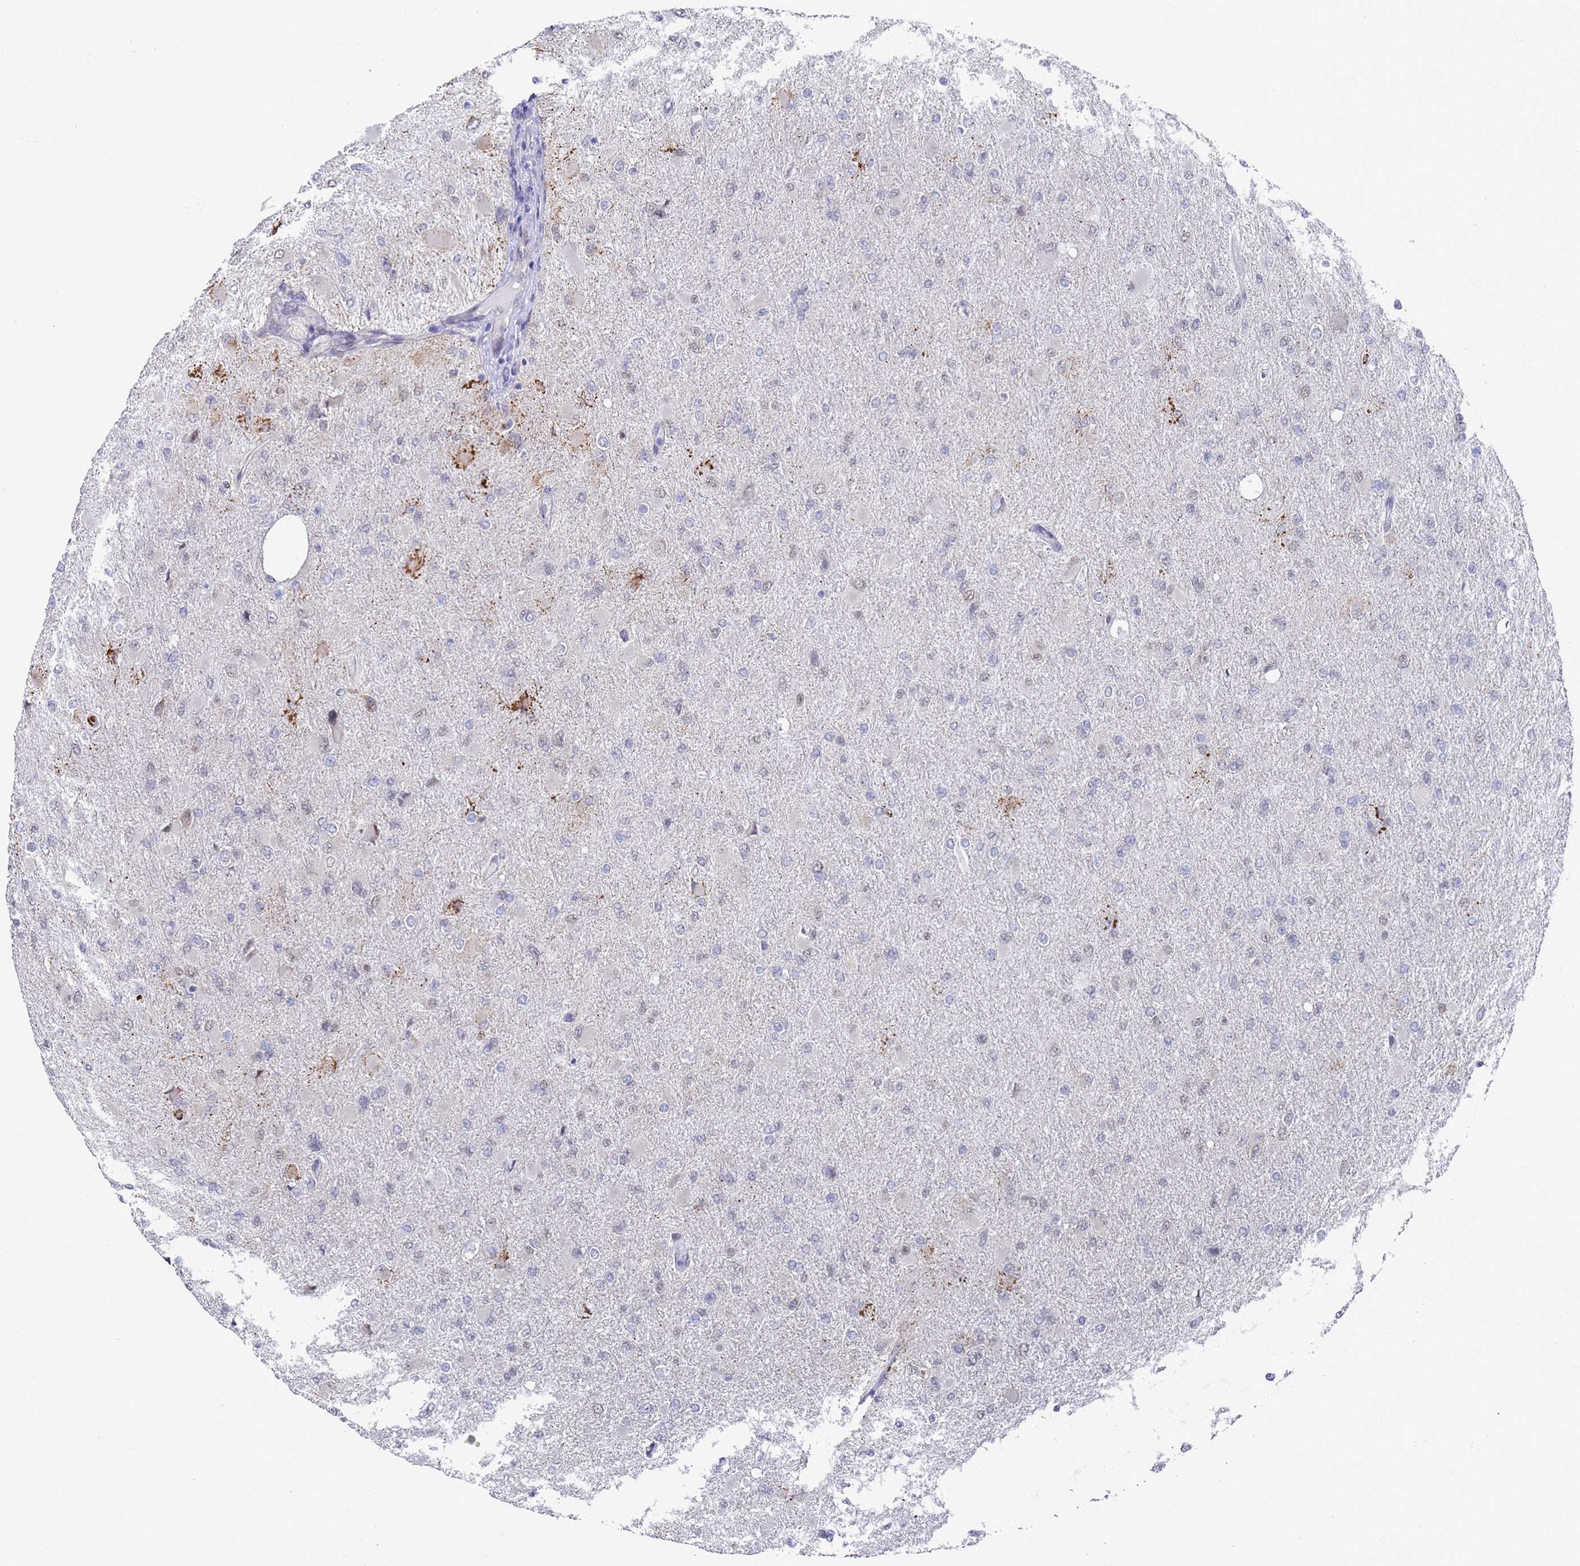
{"staining": {"intensity": "negative", "quantity": "none", "location": "none"}, "tissue": "glioma", "cell_type": "Tumor cells", "image_type": "cancer", "snomed": [{"axis": "morphology", "description": "Glioma, malignant, High grade"}, {"axis": "topography", "description": "Cerebral cortex"}], "caption": "The micrograph exhibits no significant staining in tumor cells of malignant glioma (high-grade).", "gene": "COPS6", "patient": {"sex": "female", "age": 36}}